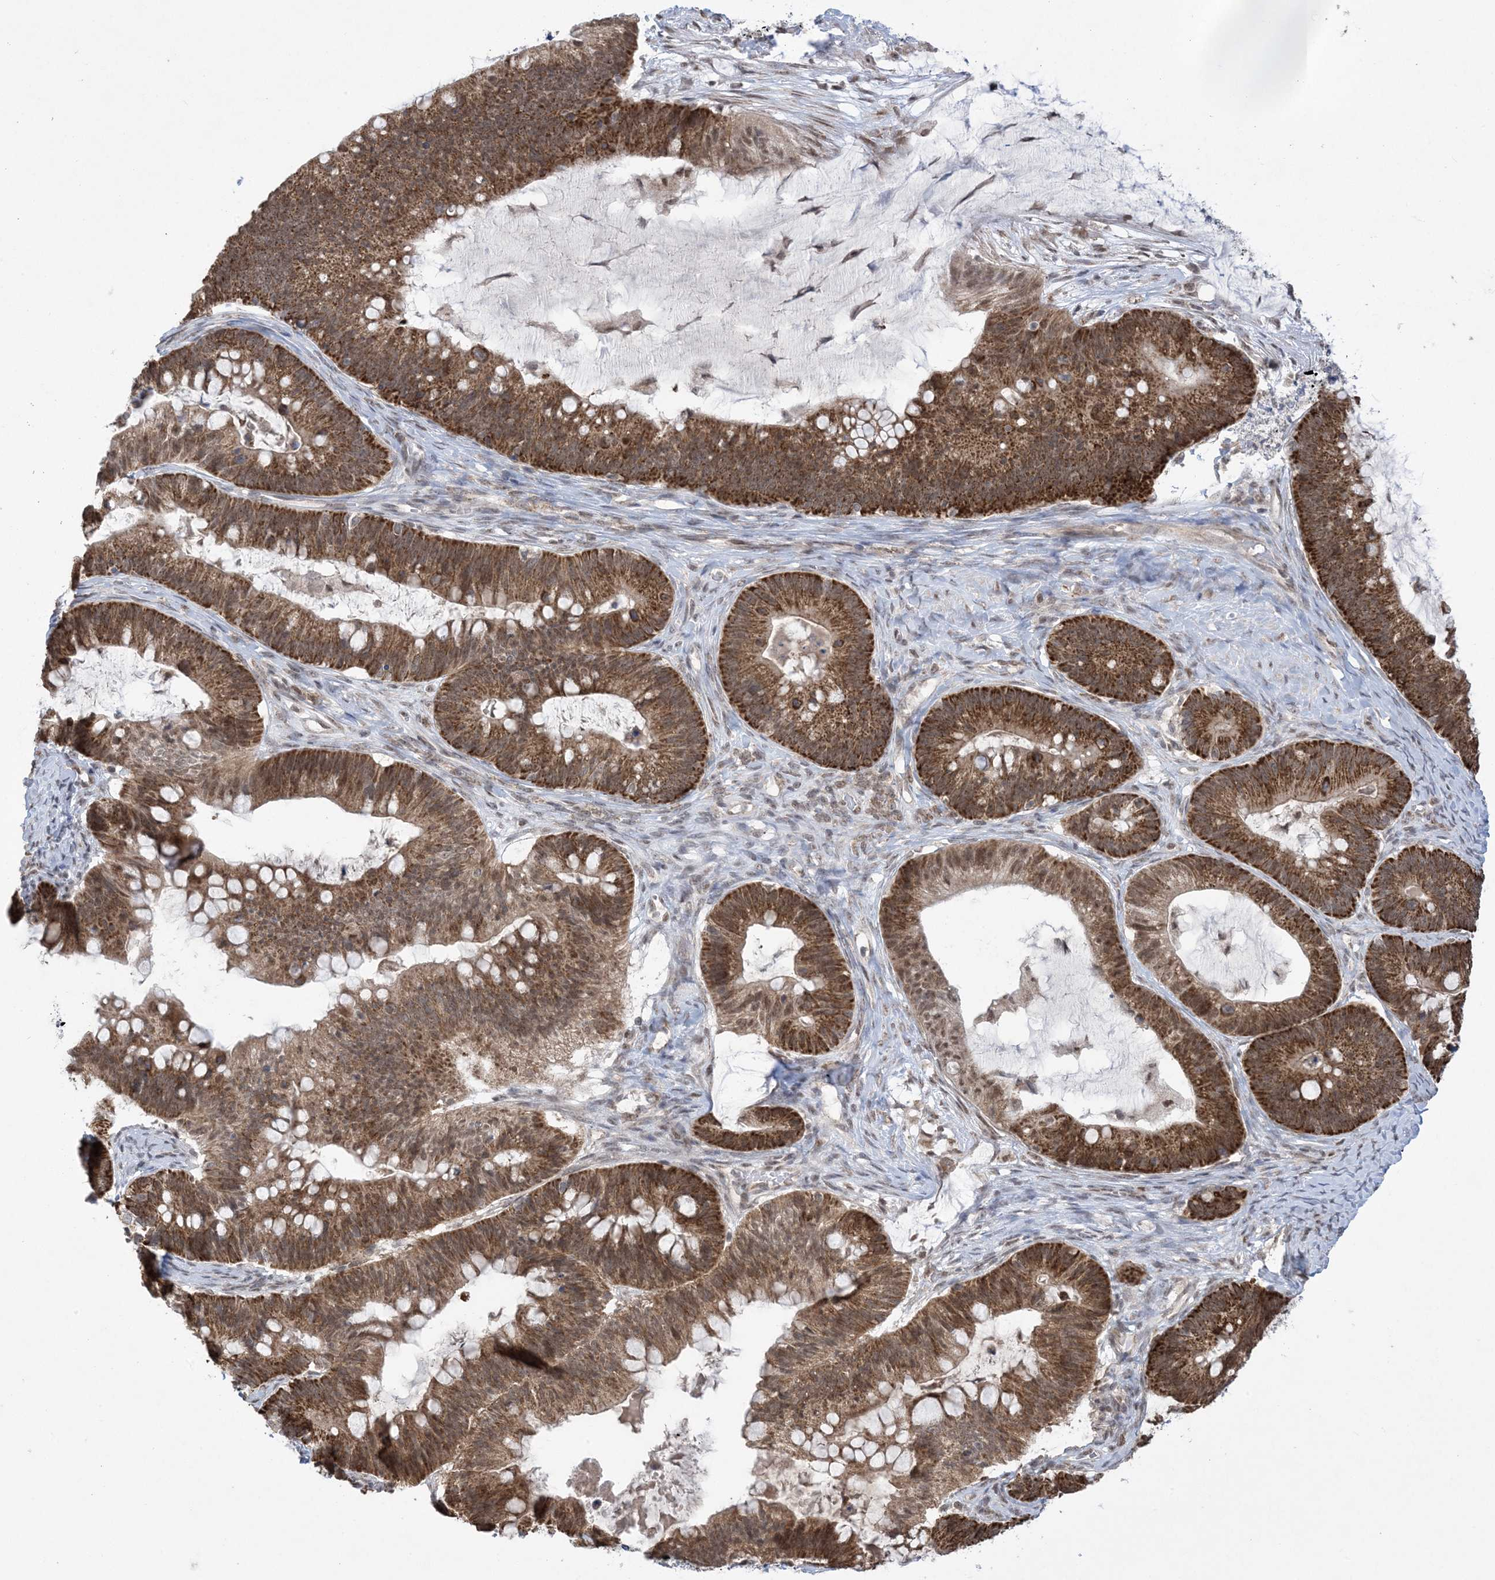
{"staining": {"intensity": "strong", "quantity": ">75%", "location": "cytoplasmic/membranous,nuclear"}, "tissue": "ovarian cancer", "cell_type": "Tumor cells", "image_type": "cancer", "snomed": [{"axis": "morphology", "description": "Cystadenocarcinoma, mucinous, NOS"}, {"axis": "topography", "description": "Ovary"}], "caption": "Tumor cells demonstrate strong cytoplasmic/membranous and nuclear expression in approximately >75% of cells in ovarian cancer (mucinous cystadenocarcinoma).", "gene": "TRMT10C", "patient": {"sex": "female", "age": 61}}